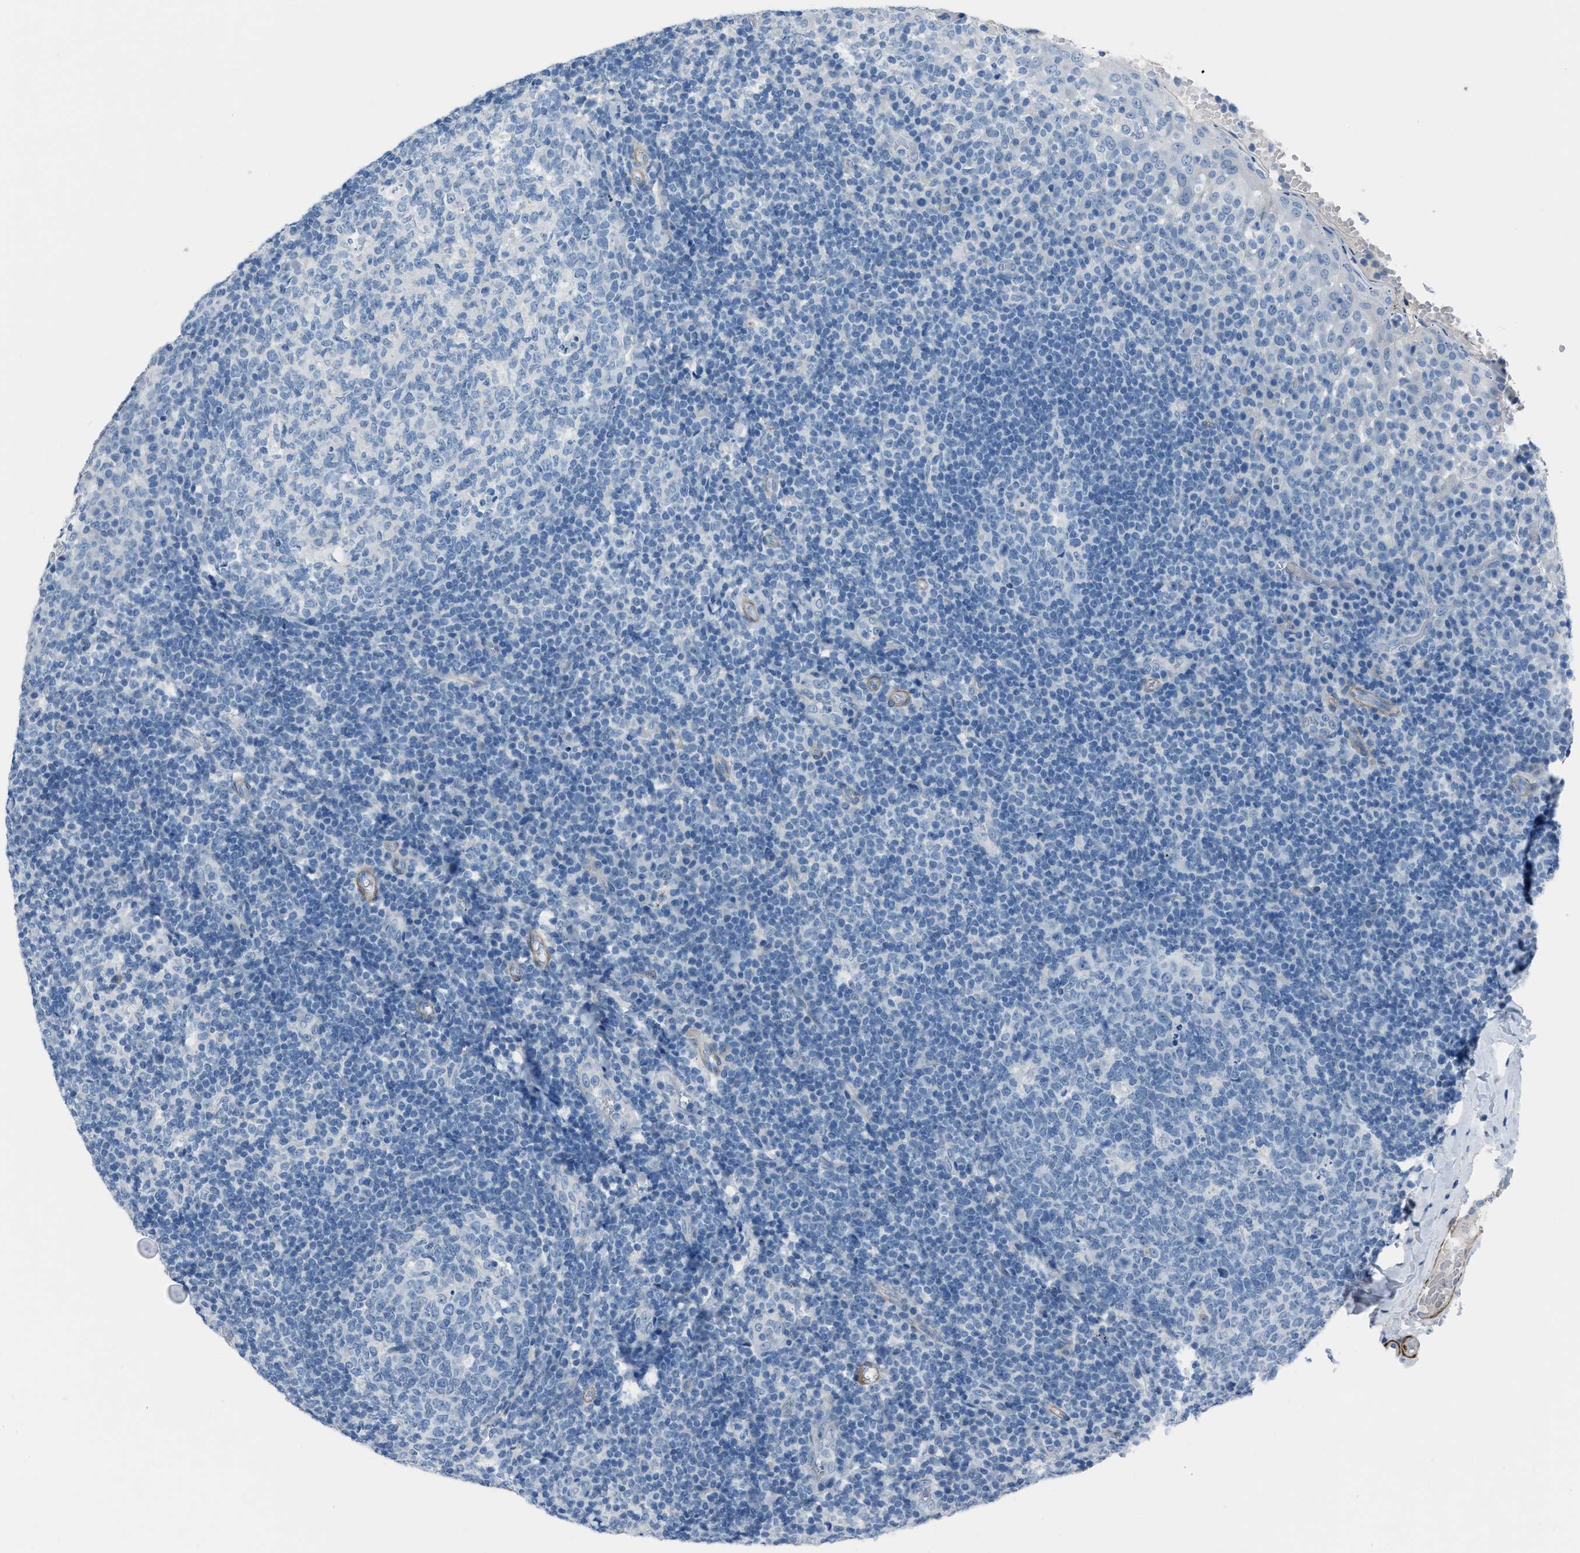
{"staining": {"intensity": "negative", "quantity": "none", "location": "none"}, "tissue": "tonsil", "cell_type": "Germinal center cells", "image_type": "normal", "snomed": [{"axis": "morphology", "description": "Normal tissue, NOS"}, {"axis": "topography", "description": "Tonsil"}], "caption": "This is a image of immunohistochemistry staining of benign tonsil, which shows no expression in germinal center cells.", "gene": "SPATC1L", "patient": {"sex": "female", "age": 19}}